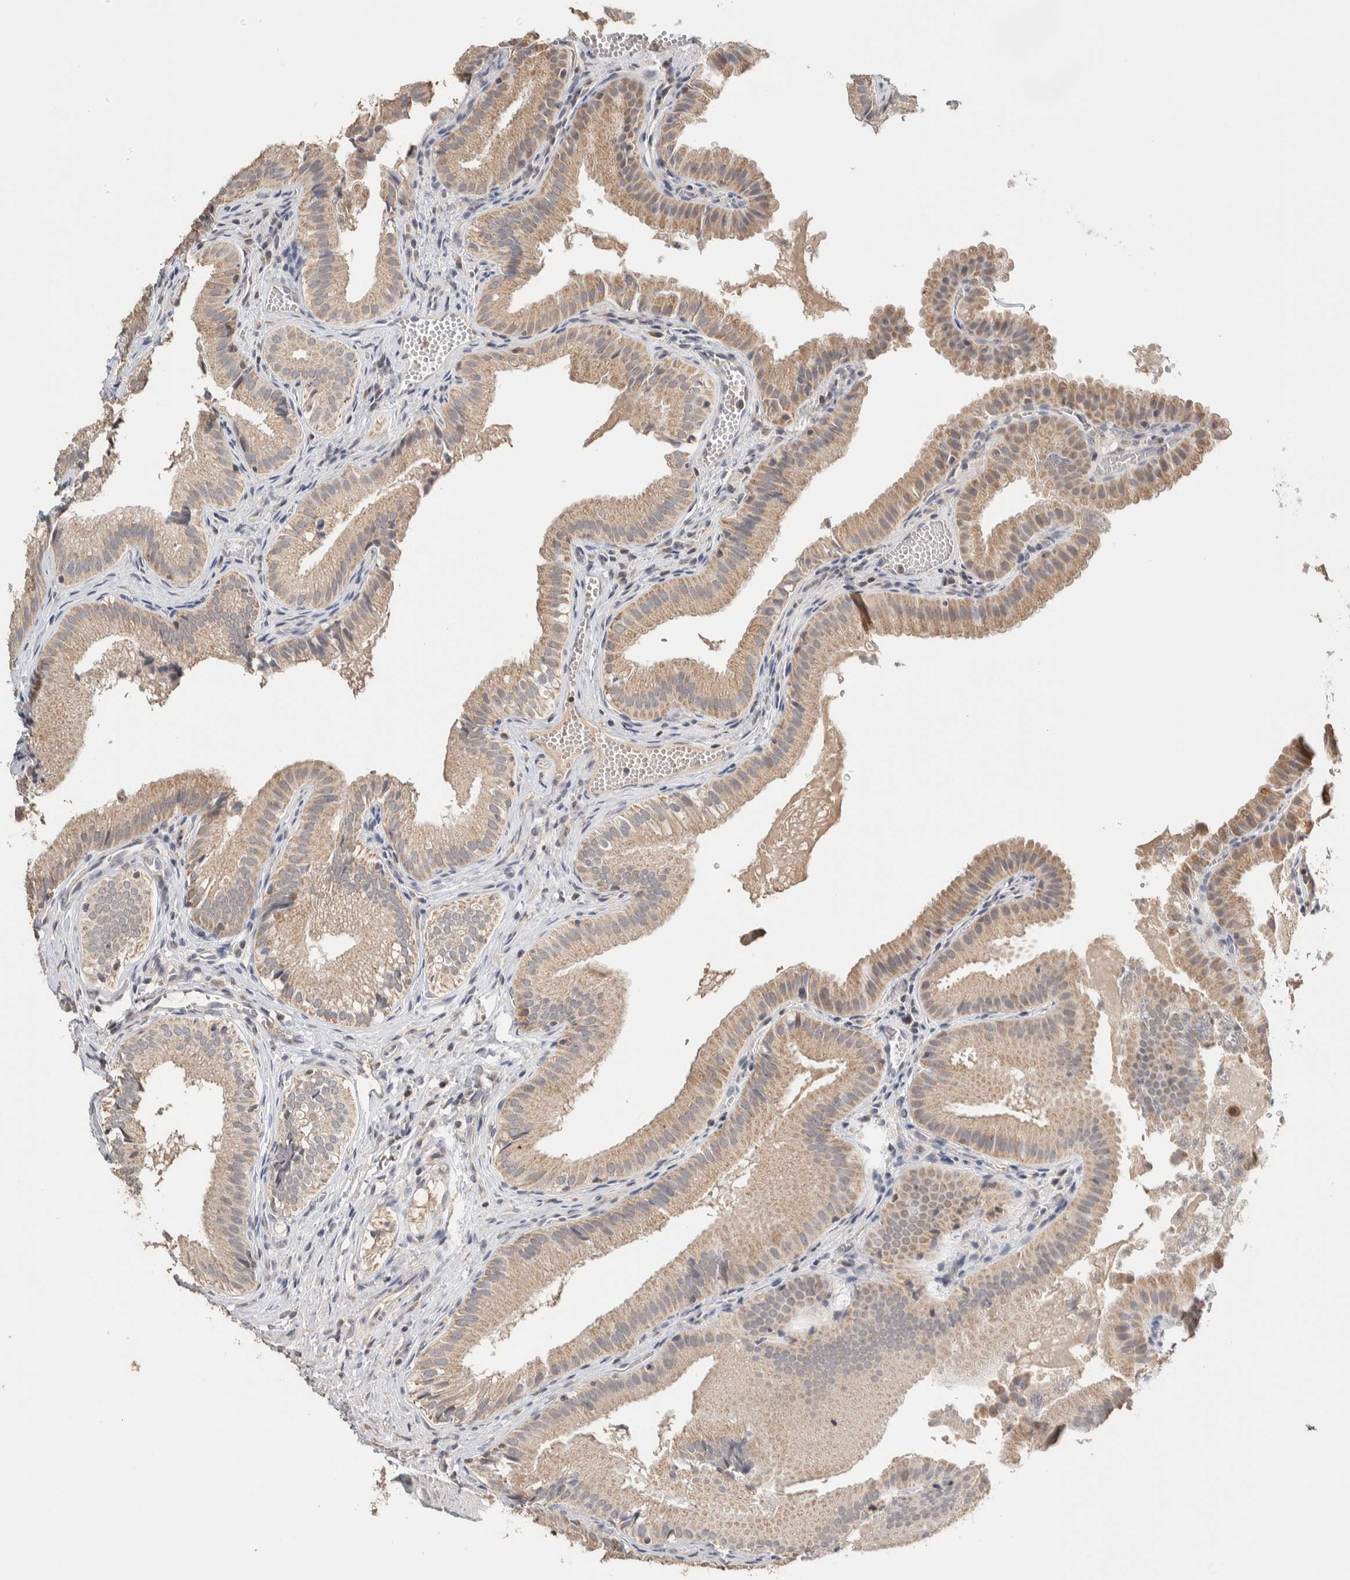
{"staining": {"intensity": "weak", "quantity": ">75%", "location": "cytoplasmic/membranous"}, "tissue": "gallbladder", "cell_type": "Glandular cells", "image_type": "normal", "snomed": [{"axis": "morphology", "description": "Normal tissue, NOS"}, {"axis": "topography", "description": "Gallbladder"}], "caption": "Weak cytoplasmic/membranous staining for a protein is seen in approximately >75% of glandular cells of normal gallbladder using IHC.", "gene": "CRAT", "patient": {"sex": "female", "age": 30}}